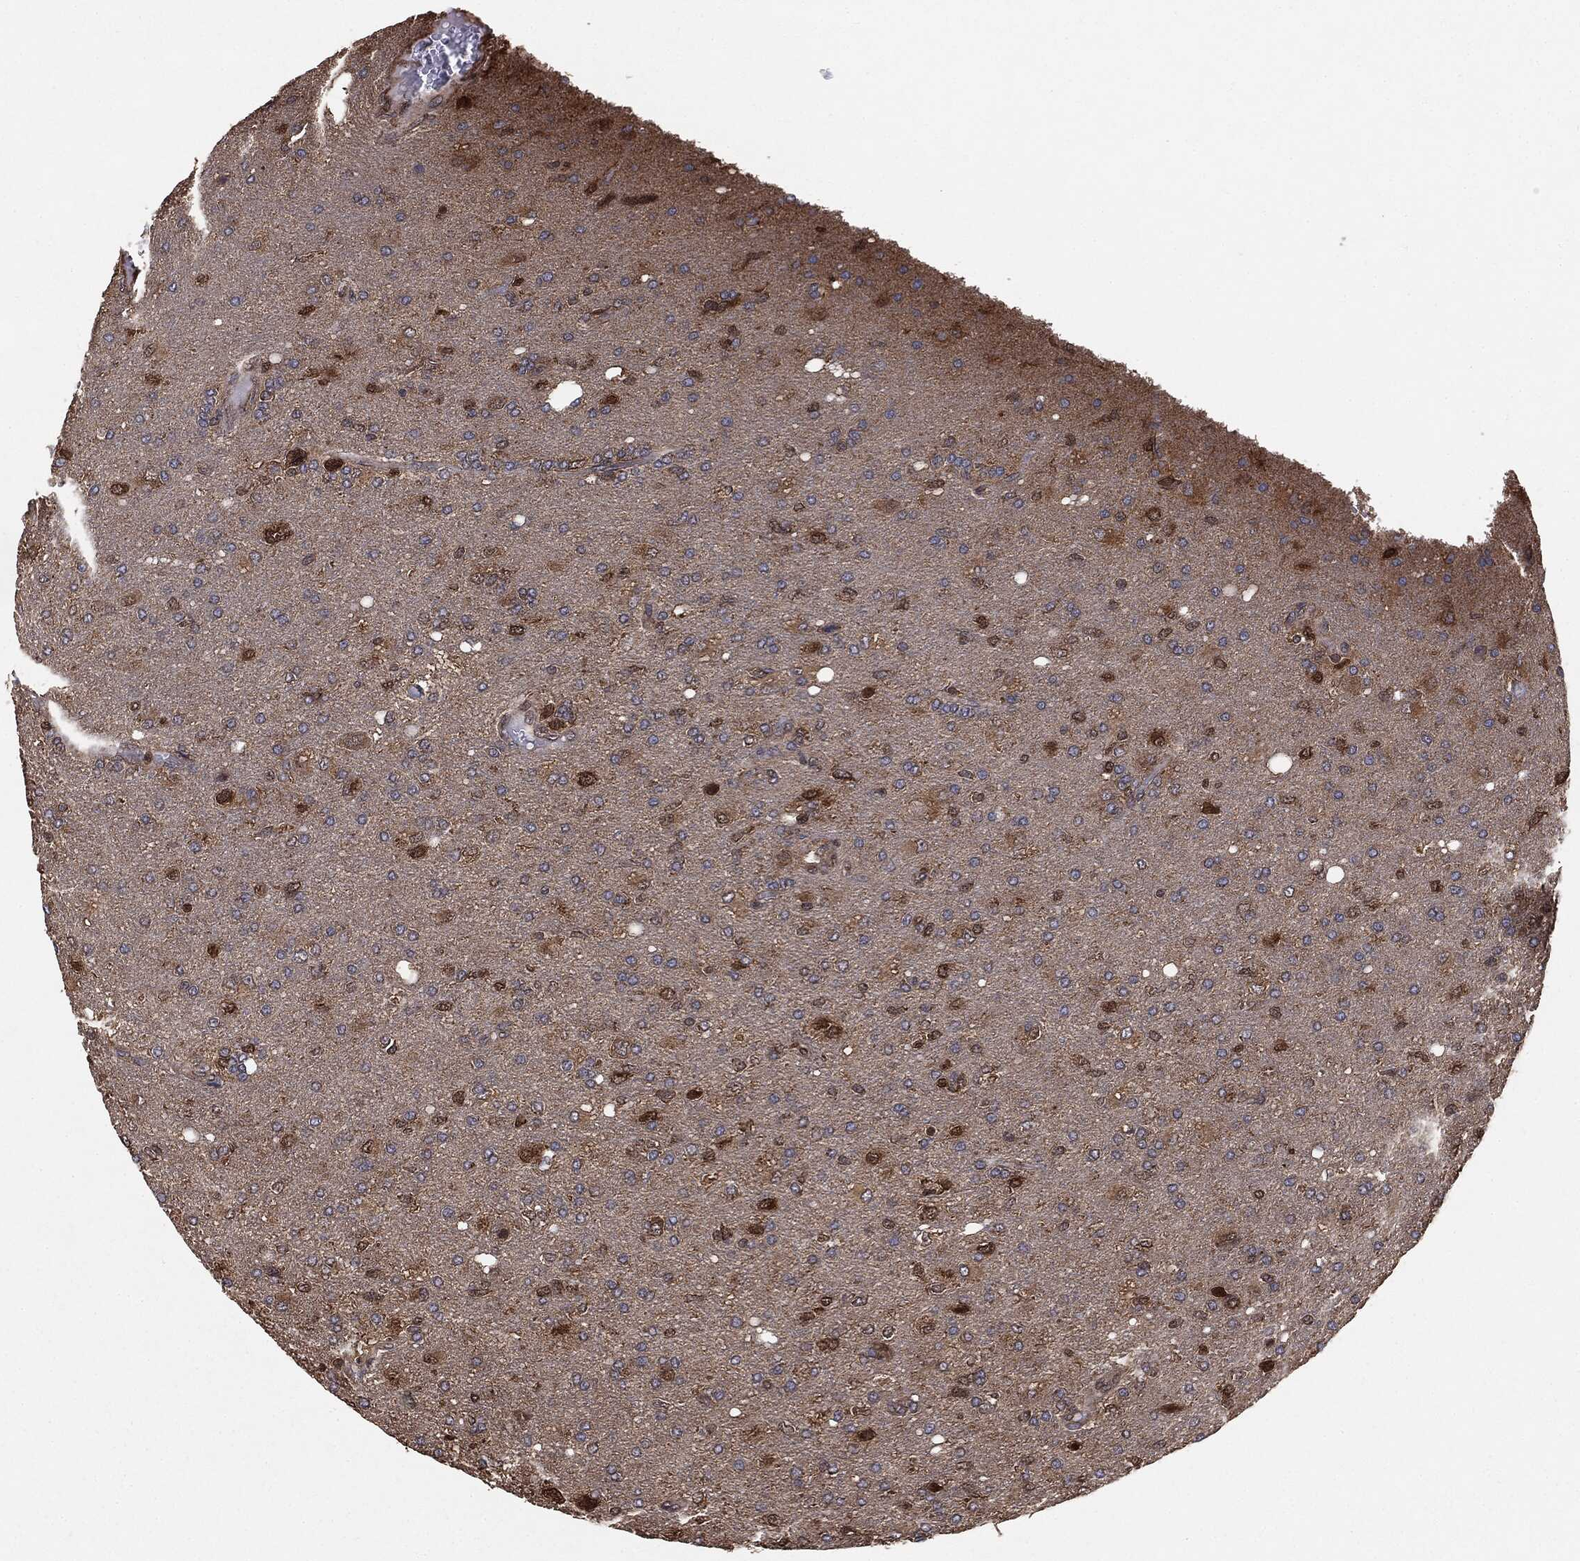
{"staining": {"intensity": "moderate", "quantity": "25%-75%", "location": "cytoplasmic/membranous"}, "tissue": "glioma", "cell_type": "Tumor cells", "image_type": "cancer", "snomed": [{"axis": "morphology", "description": "Glioma, malignant, High grade"}, {"axis": "topography", "description": "Cerebral cortex"}], "caption": "The immunohistochemical stain shows moderate cytoplasmic/membranous staining in tumor cells of malignant glioma (high-grade) tissue. Nuclei are stained in blue.", "gene": "NME1", "patient": {"sex": "male", "age": 70}}